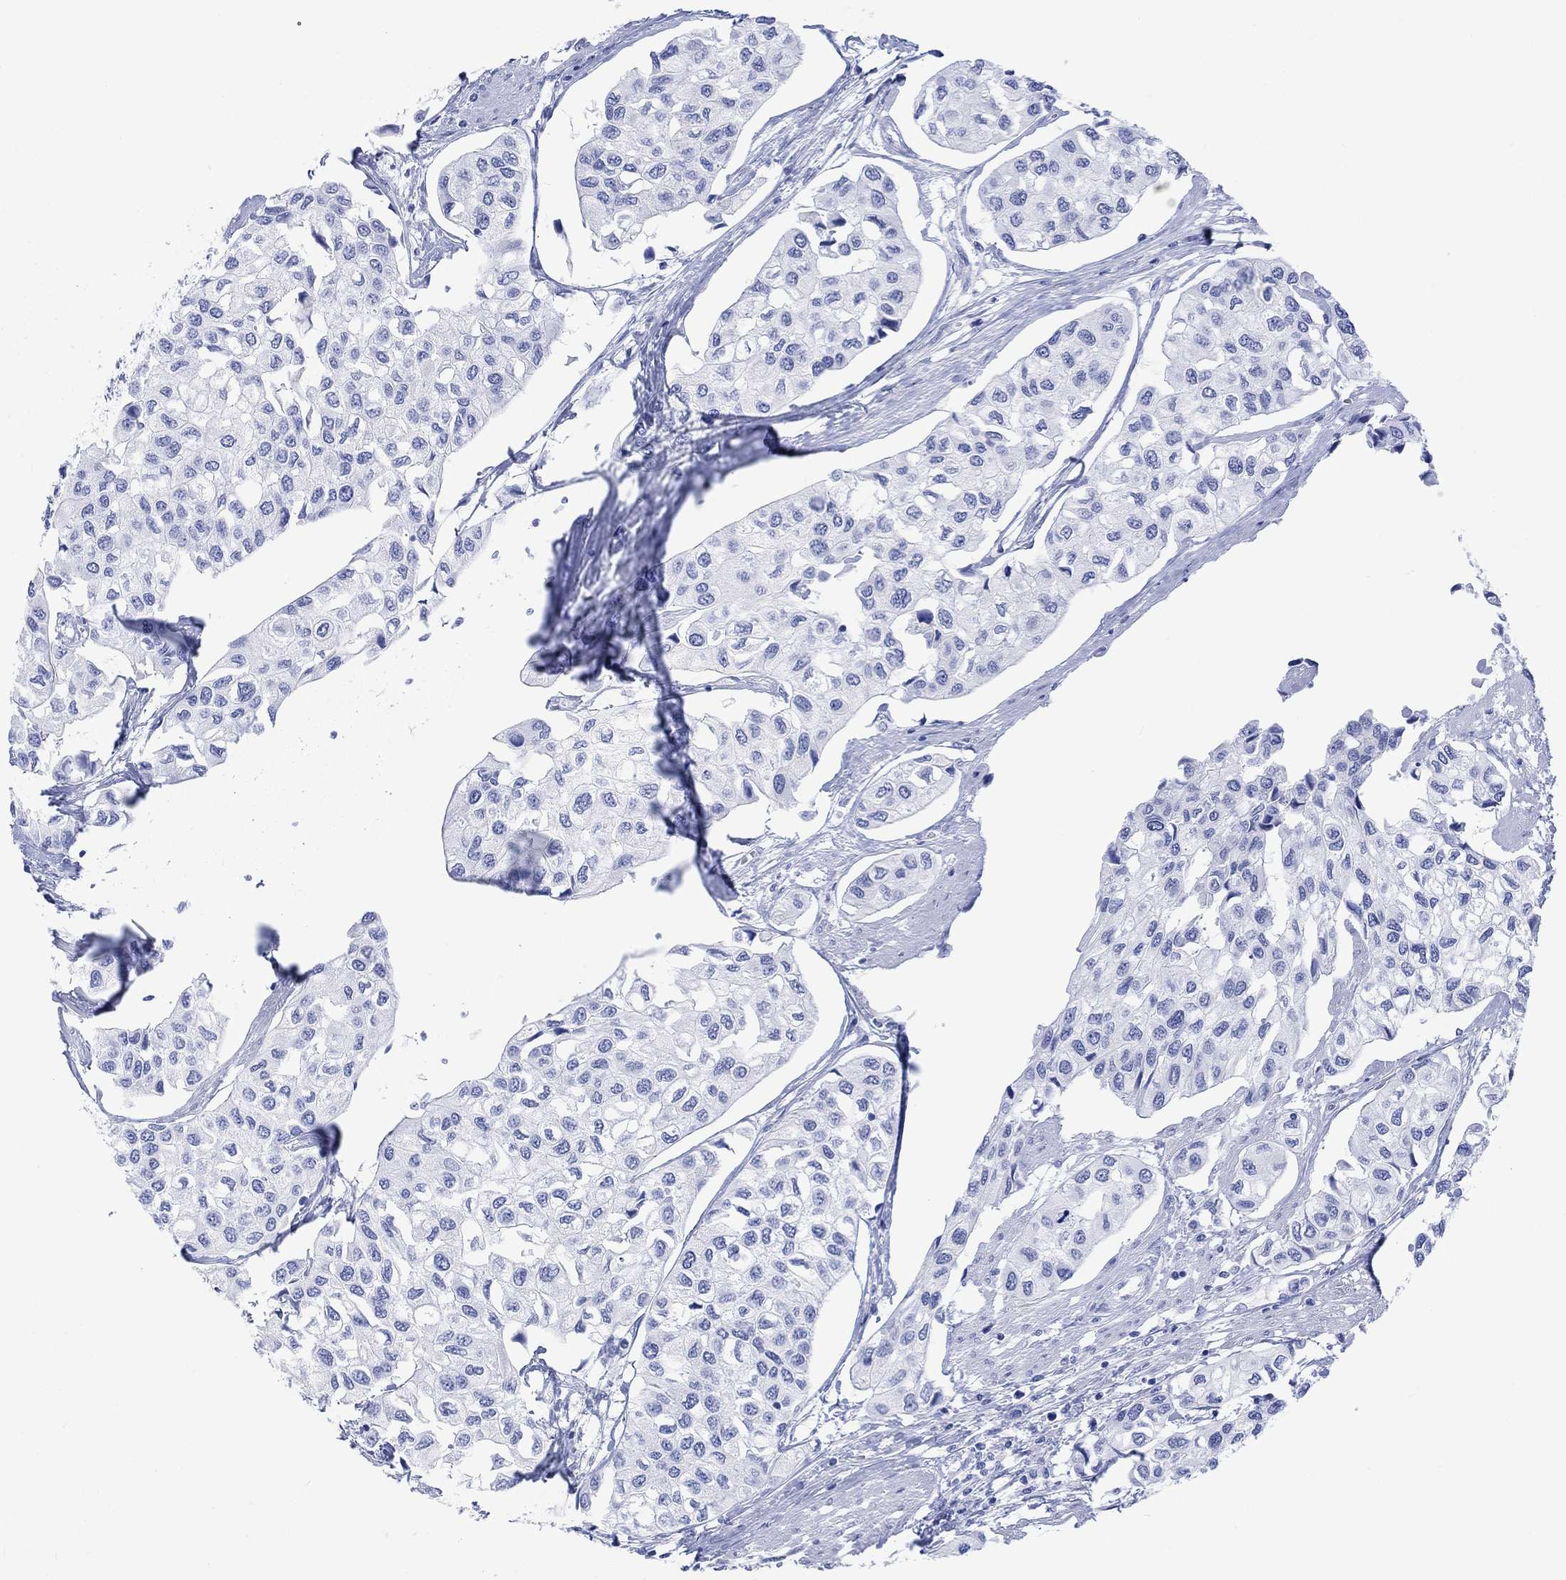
{"staining": {"intensity": "negative", "quantity": "none", "location": "none"}, "tissue": "urothelial cancer", "cell_type": "Tumor cells", "image_type": "cancer", "snomed": [{"axis": "morphology", "description": "Urothelial carcinoma, High grade"}, {"axis": "topography", "description": "Urinary bladder"}], "caption": "Immunohistochemistry histopathology image of urothelial cancer stained for a protein (brown), which displays no staining in tumor cells. (DAB immunohistochemistry with hematoxylin counter stain).", "gene": "CELF4", "patient": {"sex": "male", "age": 73}}